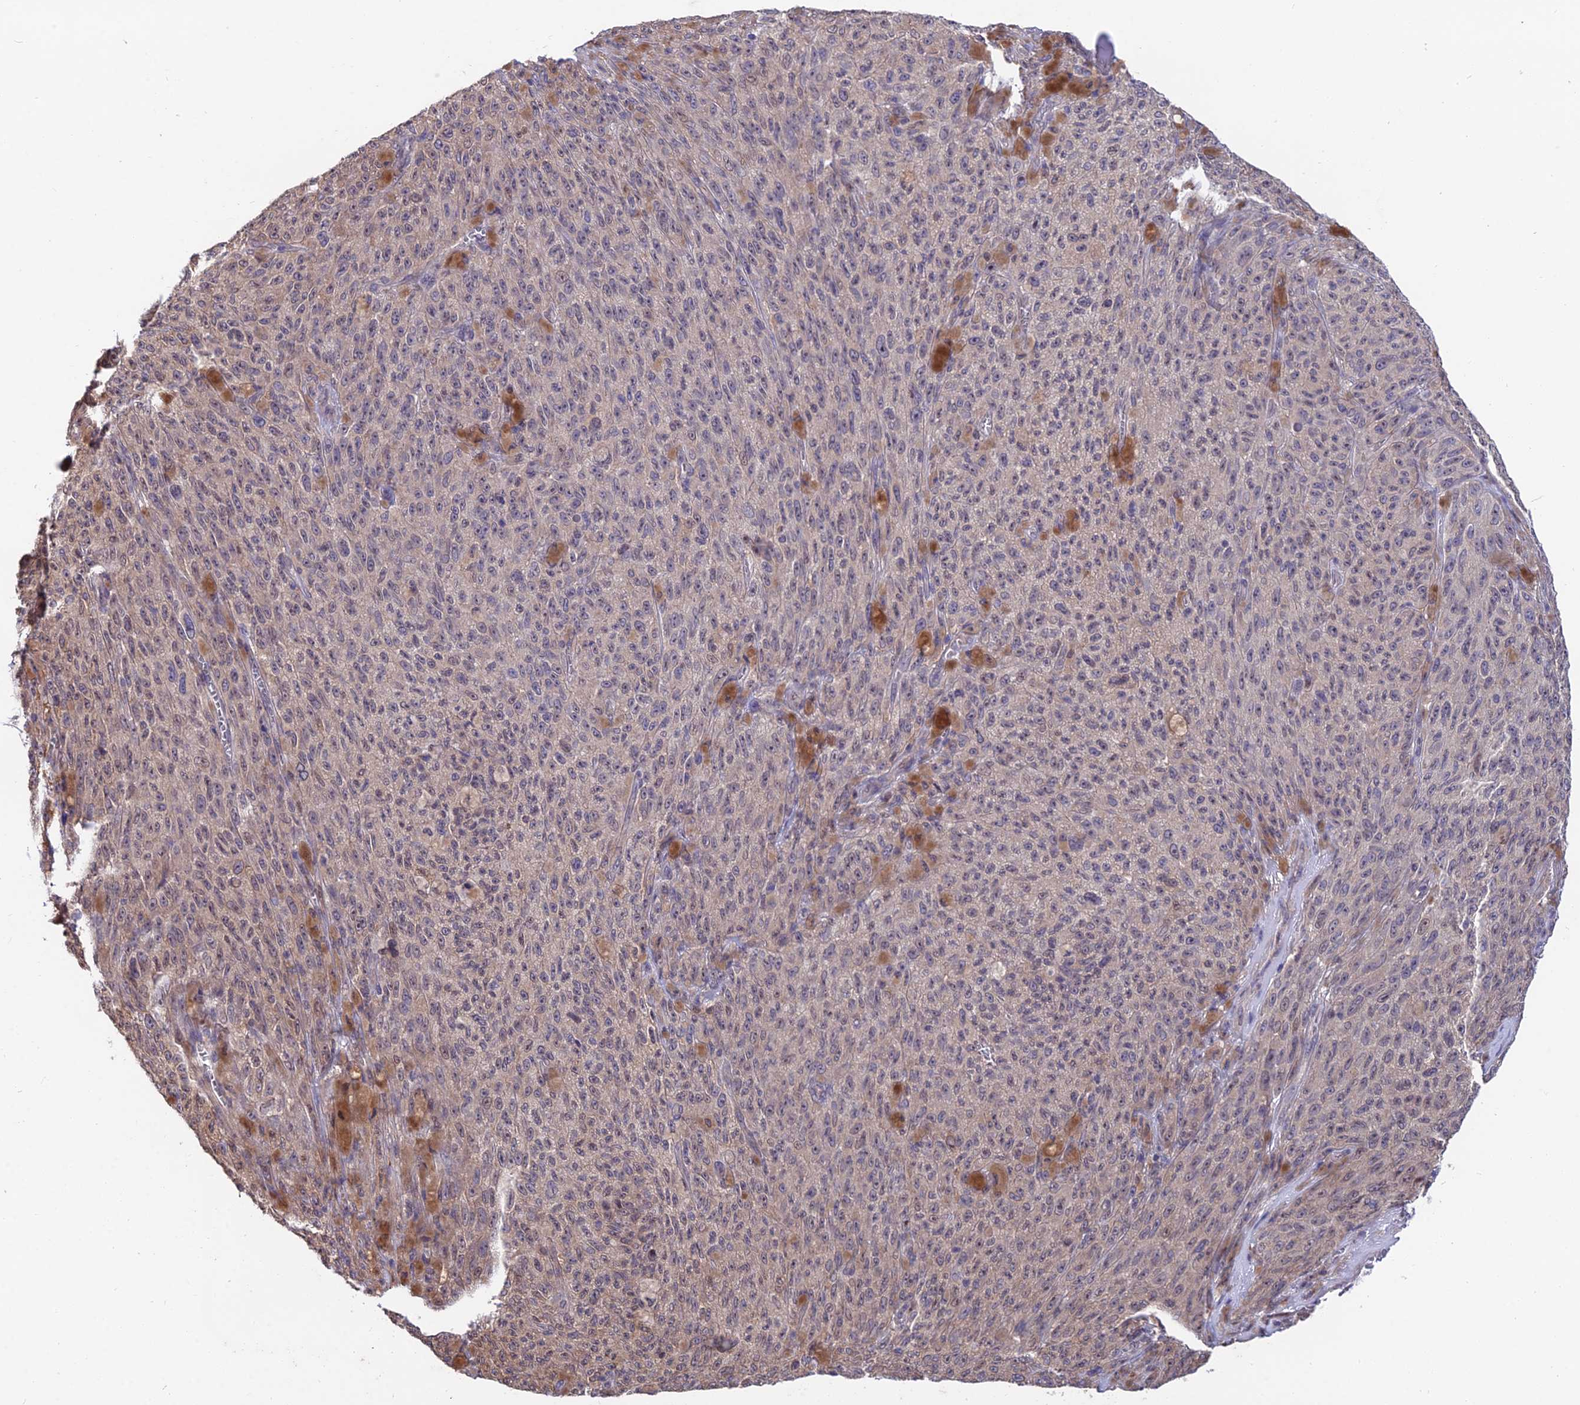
{"staining": {"intensity": "weak", "quantity": "<25%", "location": "cytoplasmic/membranous,nuclear"}, "tissue": "melanoma", "cell_type": "Tumor cells", "image_type": "cancer", "snomed": [{"axis": "morphology", "description": "Malignant melanoma, NOS"}, {"axis": "topography", "description": "Skin"}], "caption": "Tumor cells show no significant protein positivity in melanoma. The staining is performed using DAB brown chromogen with nuclei counter-stained in using hematoxylin.", "gene": "INPP4A", "patient": {"sex": "female", "age": 82}}